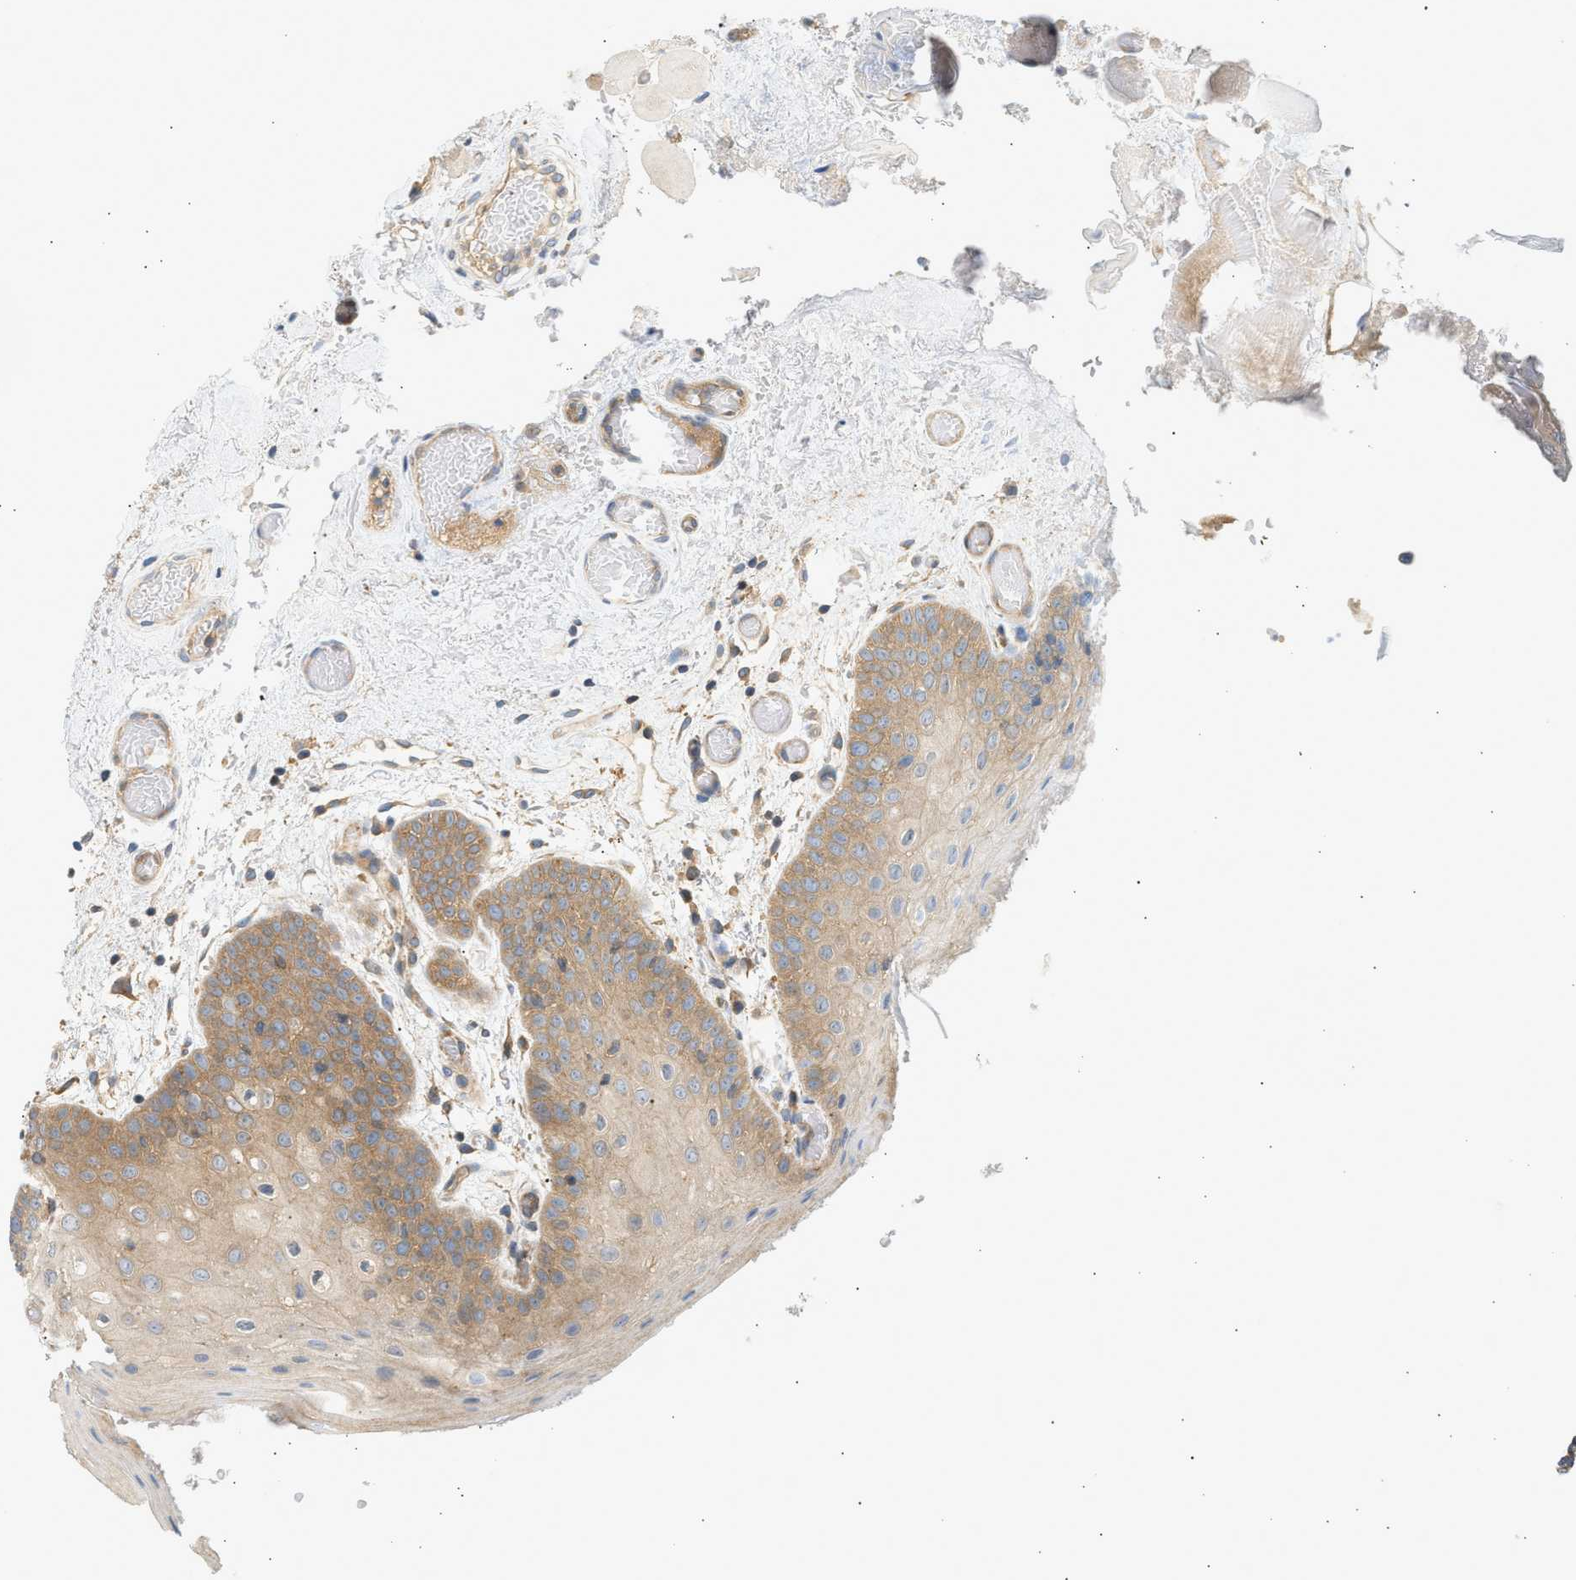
{"staining": {"intensity": "moderate", "quantity": ">75%", "location": "cytoplasmic/membranous"}, "tissue": "oral mucosa", "cell_type": "Squamous epithelial cells", "image_type": "normal", "snomed": [{"axis": "morphology", "description": "Normal tissue, NOS"}, {"axis": "morphology", "description": "Squamous cell carcinoma, NOS"}, {"axis": "topography", "description": "Oral tissue"}, {"axis": "topography", "description": "Head-Neck"}], "caption": "Moderate cytoplasmic/membranous protein staining is identified in about >75% of squamous epithelial cells in oral mucosa. (Brightfield microscopy of DAB IHC at high magnification).", "gene": "PAFAH1B1", "patient": {"sex": "male", "age": 71}}